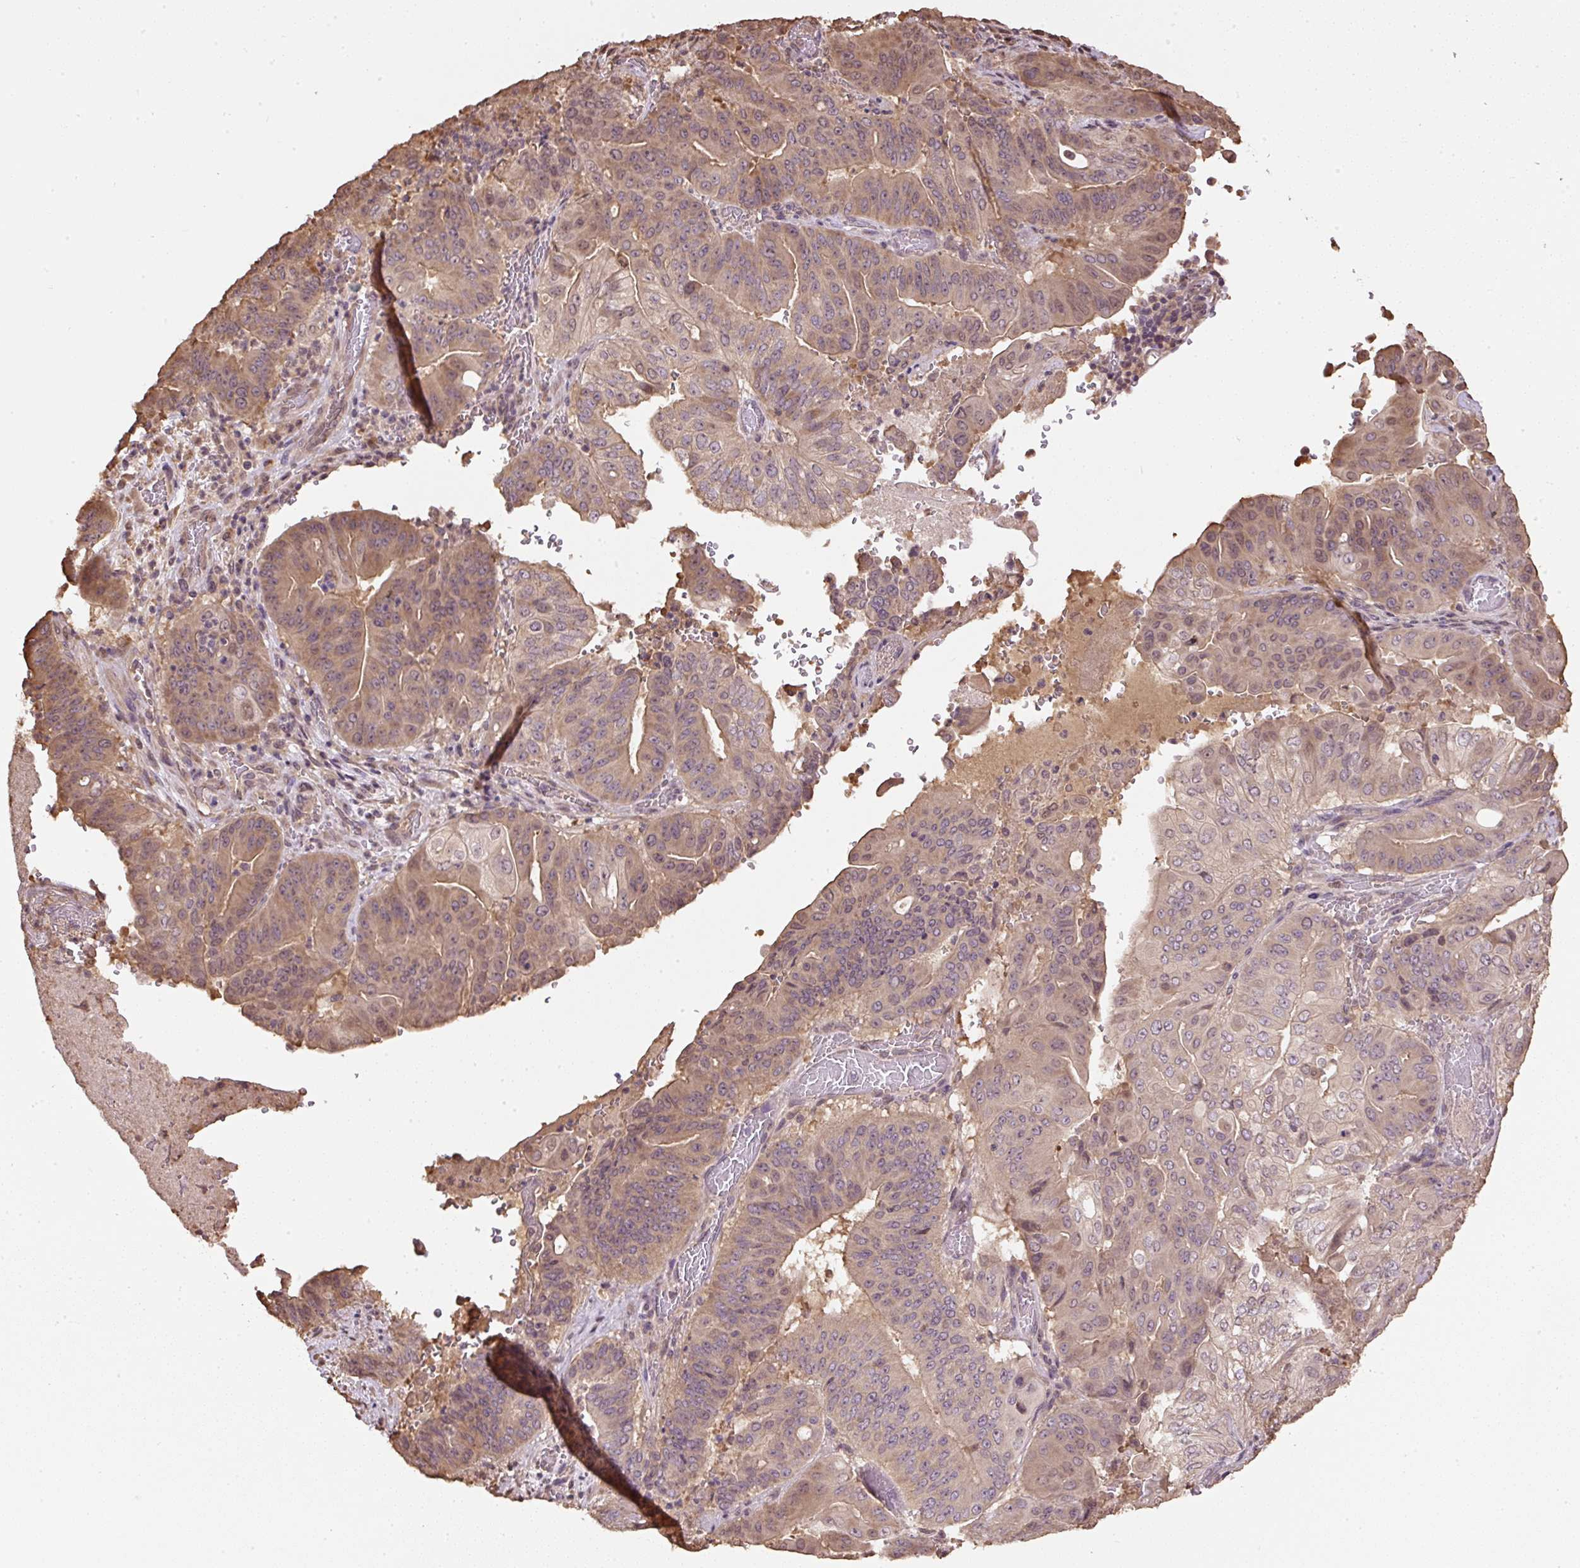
{"staining": {"intensity": "moderate", "quantity": "25%-75%", "location": "cytoplasmic/membranous,nuclear"}, "tissue": "pancreatic cancer", "cell_type": "Tumor cells", "image_type": "cancer", "snomed": [{"axis": "morphology", "description": "Adenocarcinoma, NOS"}, {"axis": "topography", "description": "Pancreas"}], "caption": "Immunohistochemical staining of pancreatic cancer (adenocarcinoma) demonstrates moderate cytoplasmic/membranous and nuclear protein positivity in about 25%-75% of tumor cells.", "gene": "TMEM170B", "patient": {"sex": "female", "age": 77}}